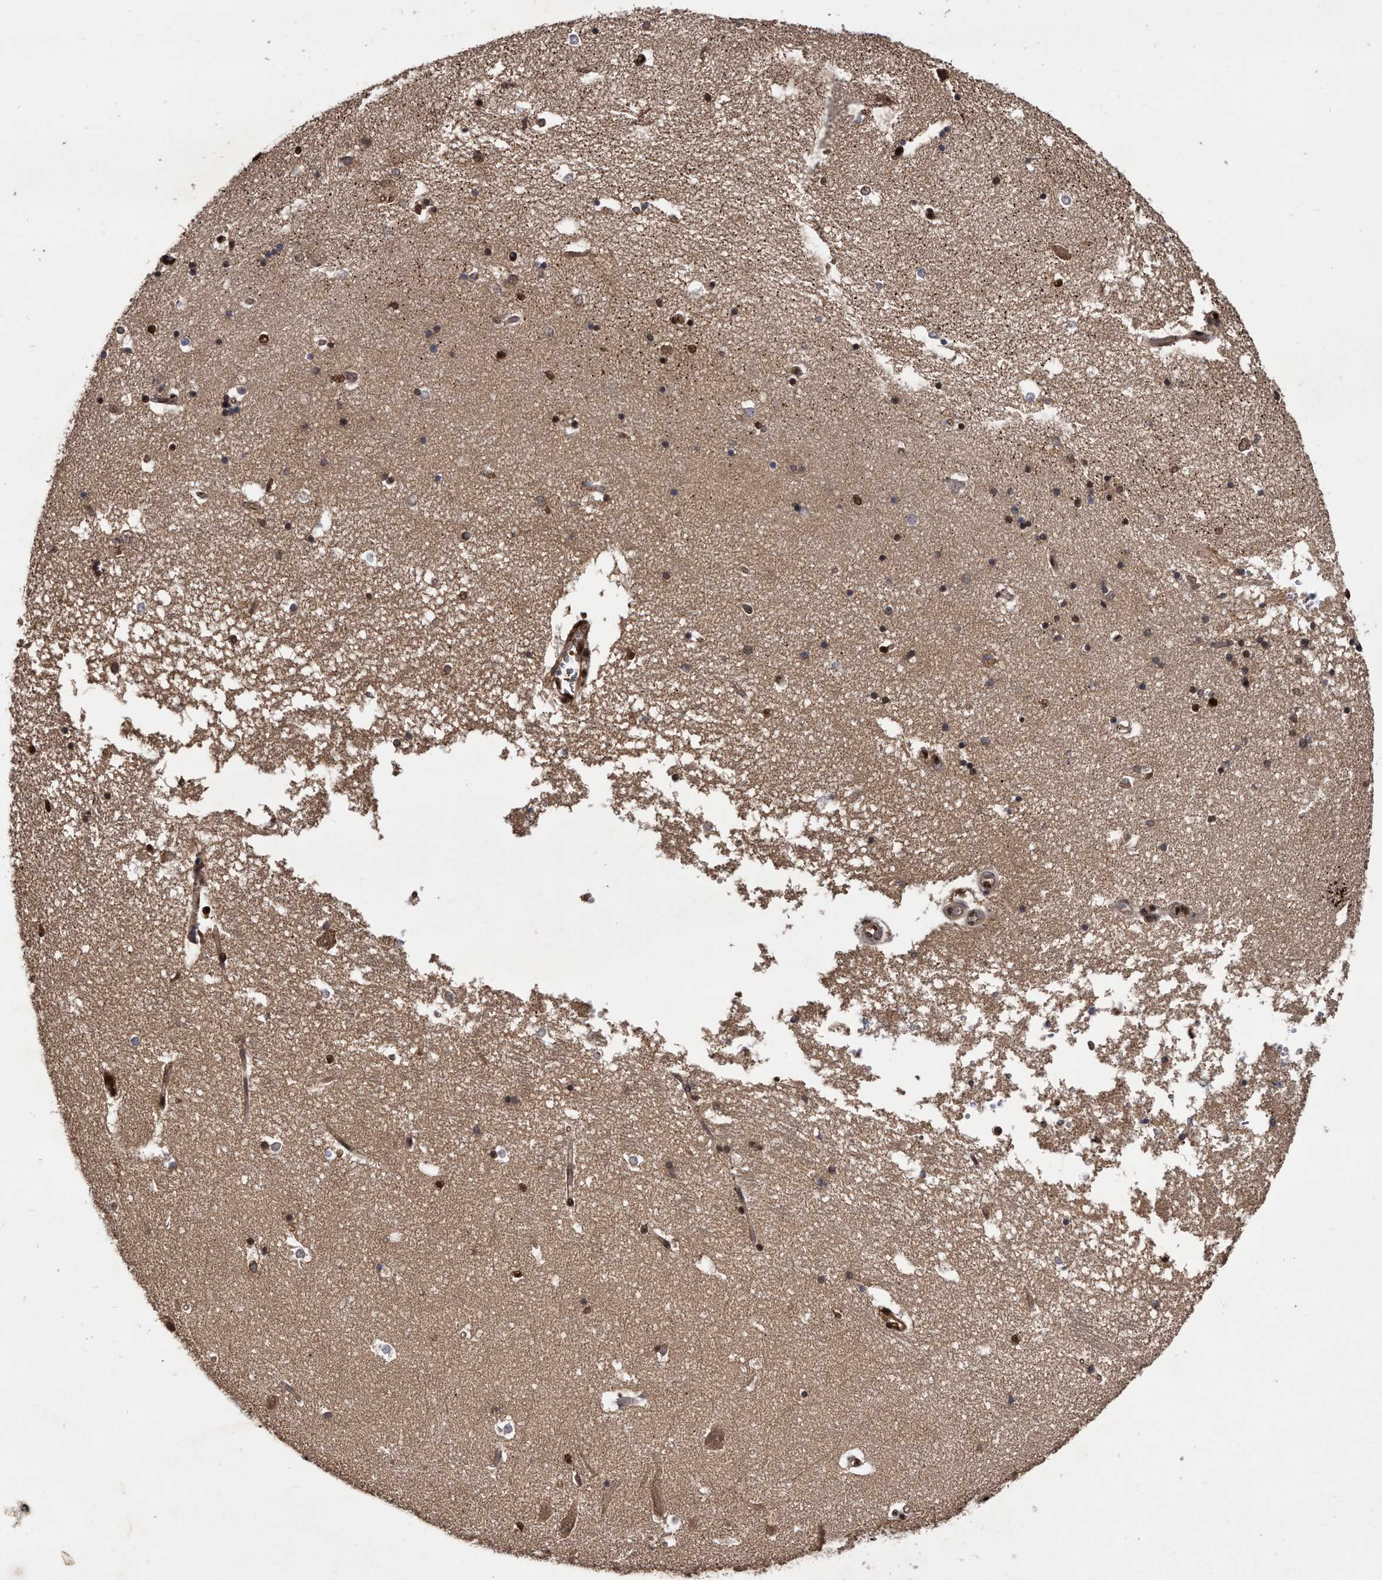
{"staining": {"intensity": "moderate", "quantity": "25%-75%", "location": "nuclear"}, "tissue": "hippocampus", "cell_type": "Glial cells", "image_type": "normal", "snomed": [{"axis": "morphology", "description": "Normal tissue, NOS"}, {"axis": "topography", "description": "Hippocampus"}], "caption": "Benign hippocampus displays moderate nuclear expression in about 25%-75% of glial cells.", "gene": "RAD23B", "patient": {"sex": "male", "age": 45}}